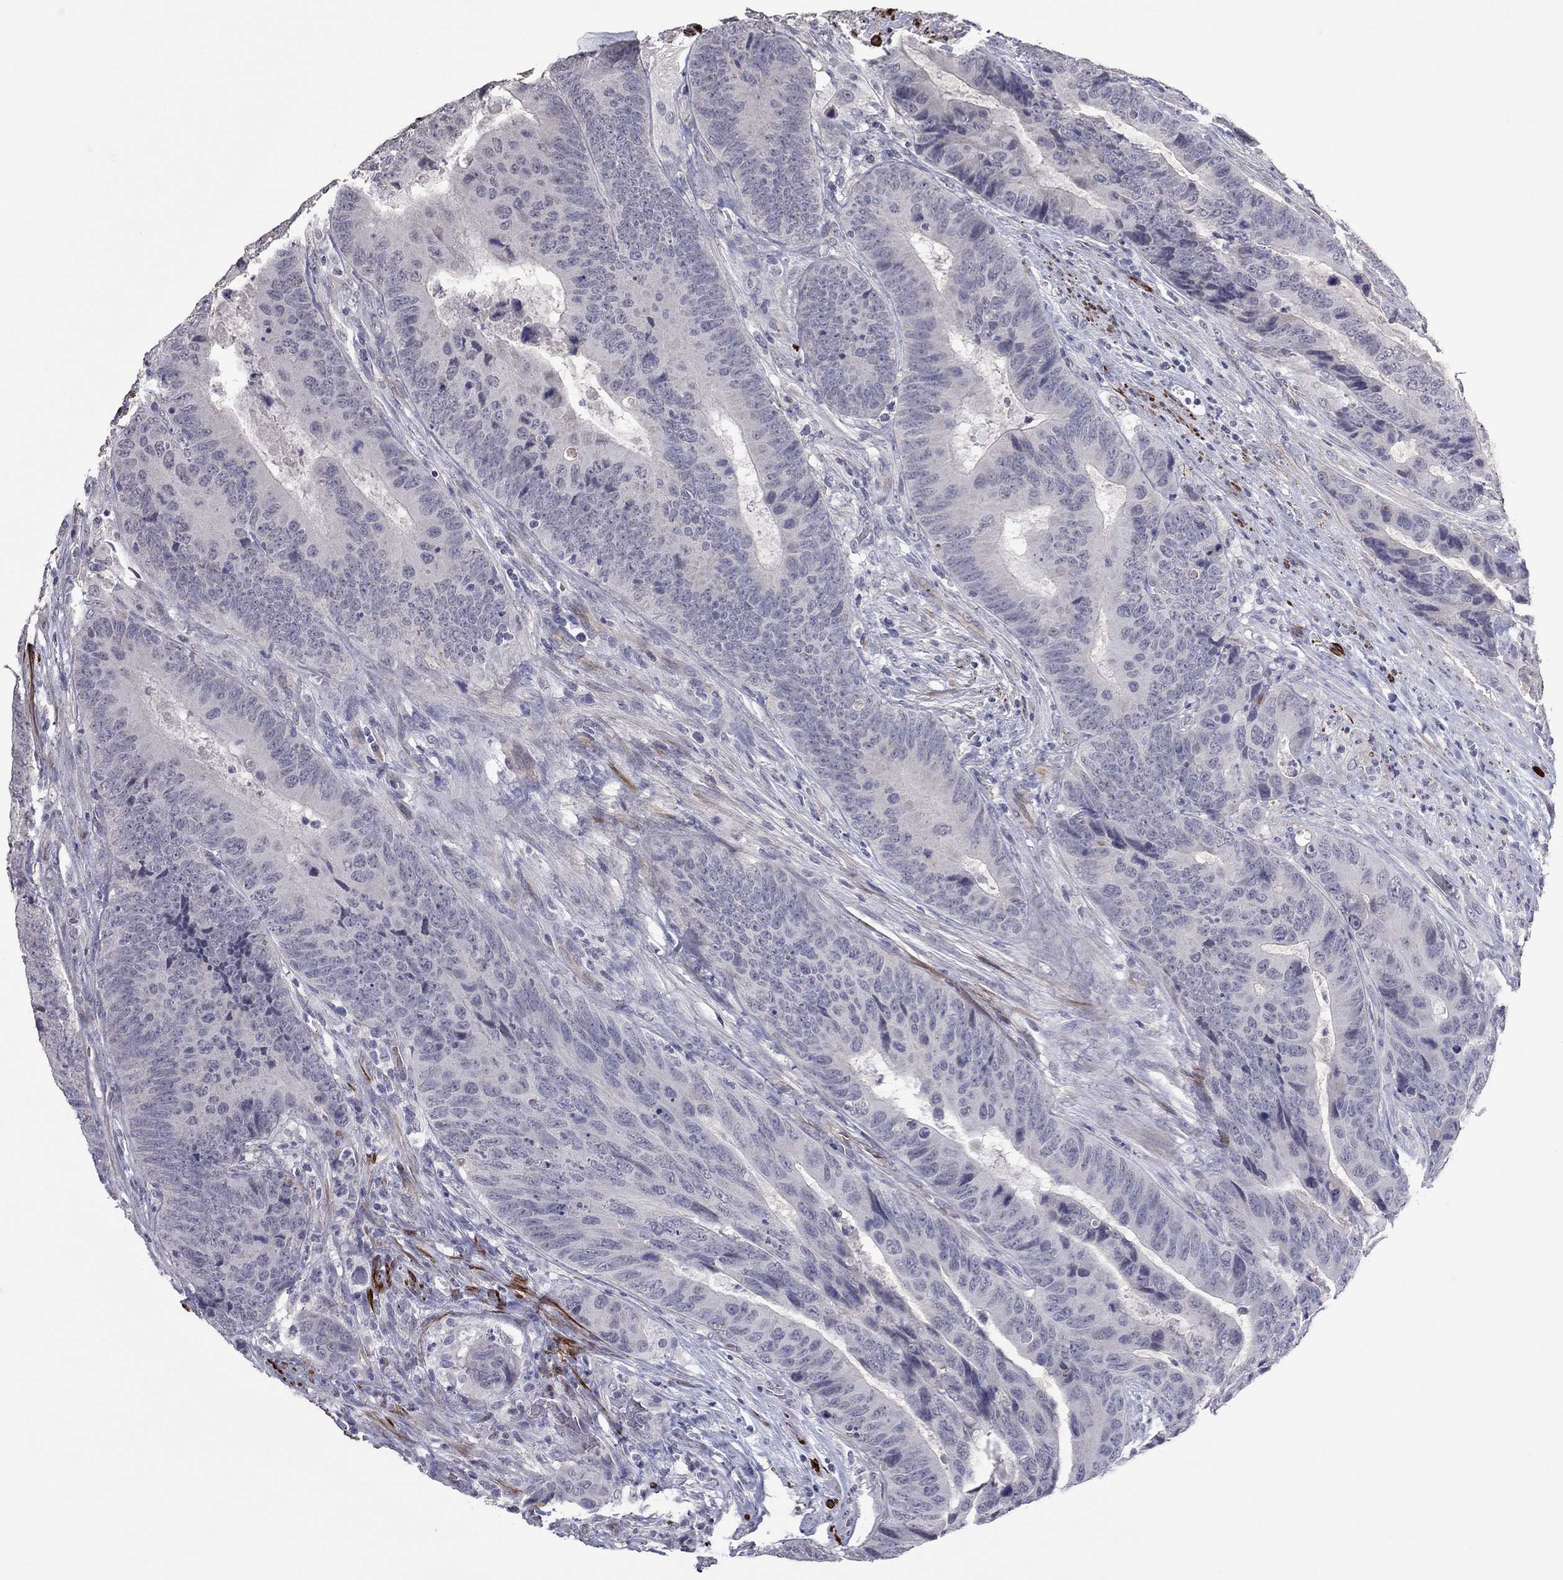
{"staining": {"intensity": "negative", "quantity": "none", "location": "none"}, "tissue": "colorectal cancer", "cell_type": "Tumor cells", "image_type": "cancer", "snomed": [{"axis": "morphology", "description": "Adenocarcinoma, NOS"}, {"axis": "topography", "description": "Colon"}], "caption": "The image displays no staining of tumor cells in colorectal cancer.", "gene": "IP6K3", "patient": {"sex": "female", "age": 56}}